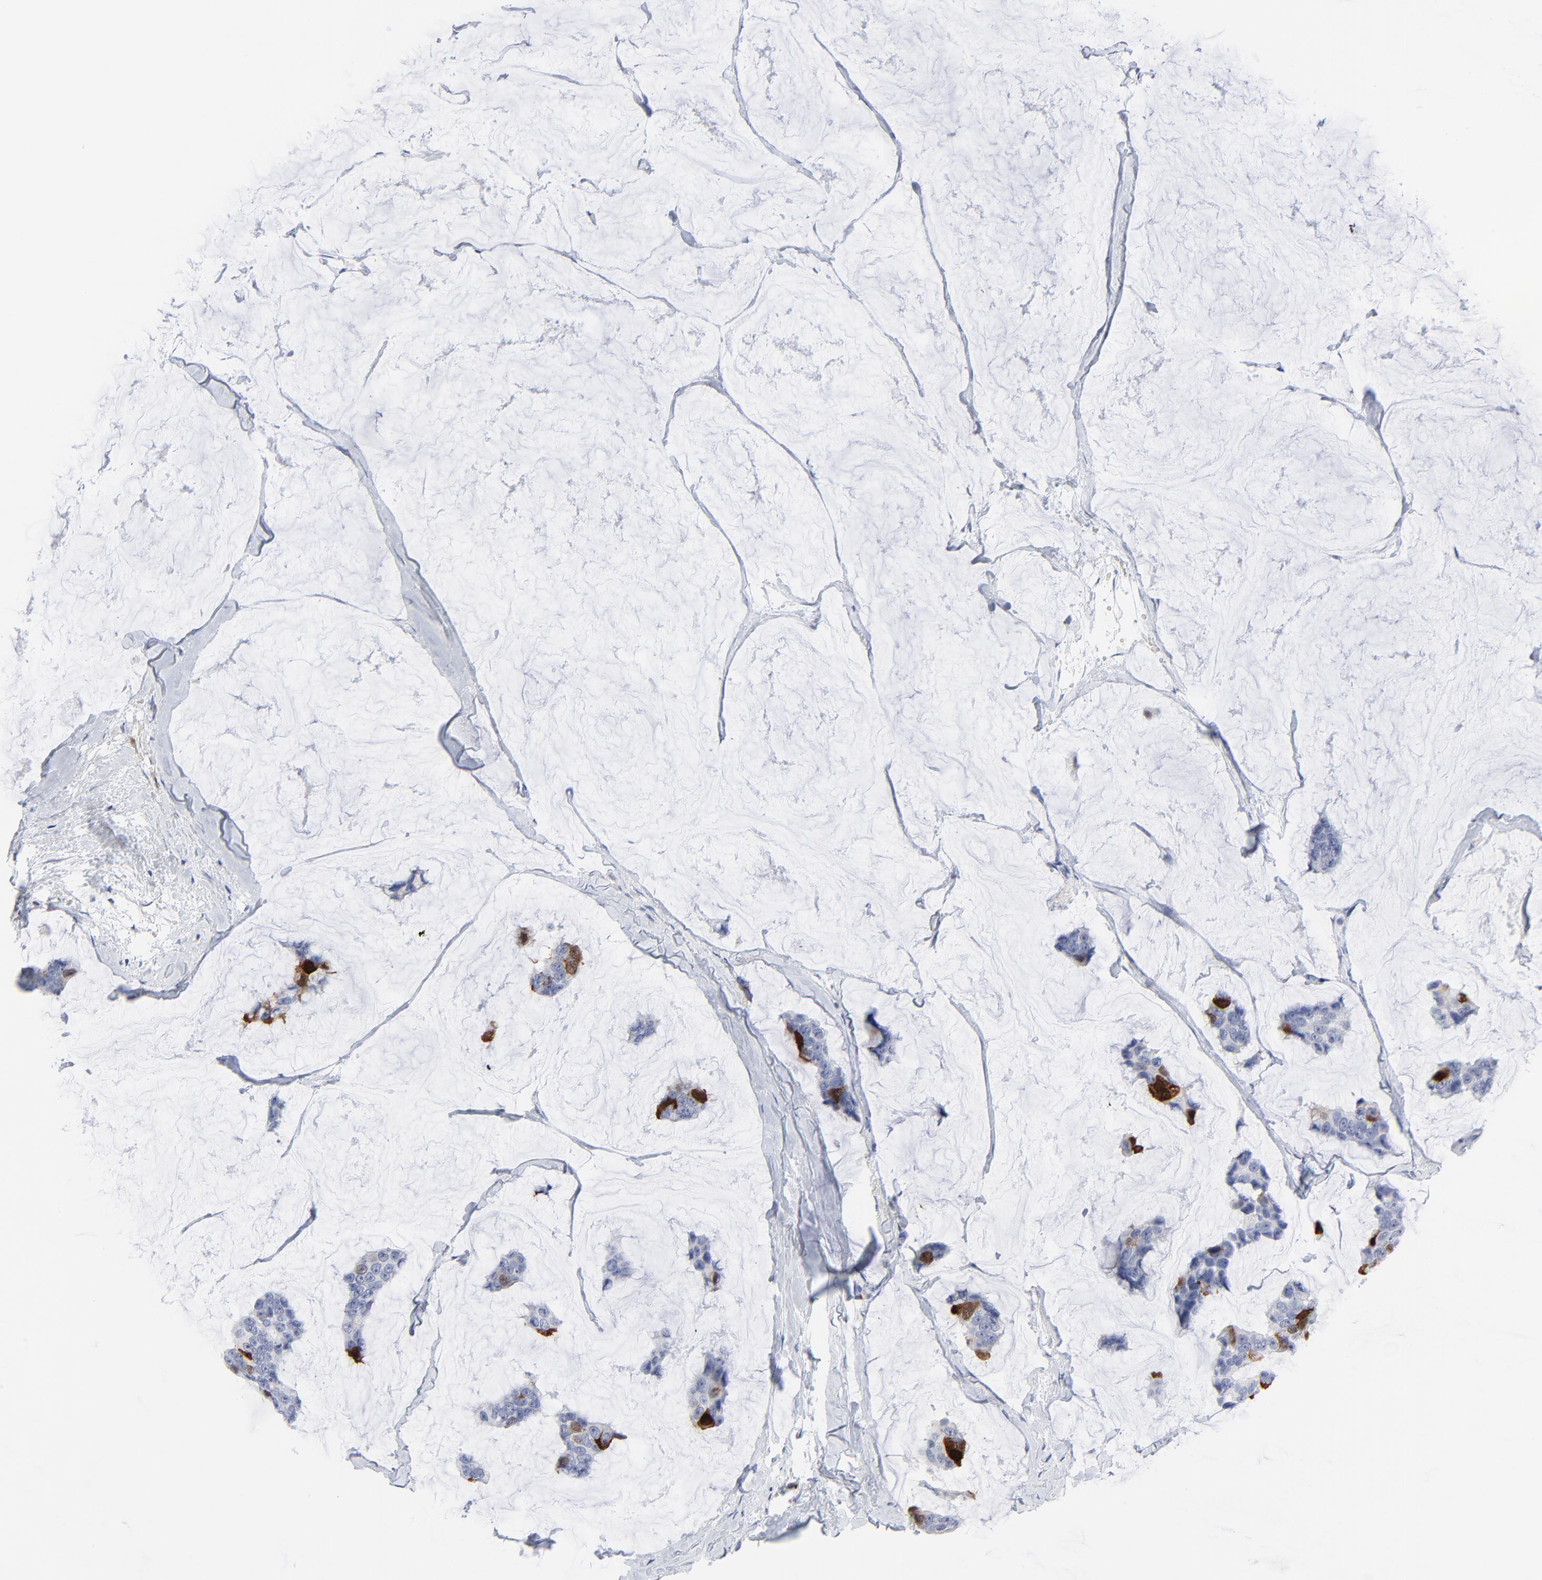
{"staining": {"intensity": "strong", "quantity": "<25%", "location": "cytoplasmic/membranous,nuclear"}, "tissue": "breast cancer", "cell_type": "Tumor cells", "image_type": "cancer", "snomed": [{"axis": "morphology", "description": "Normal tissue, NOS"}, {"axis": "morphology", "description": "Duct carcinoma"}, {"axis": "topography", "description": "Breast"}], "caption": "Human invasive ductal carcinoma (breast) stained for a protein (brown) demonstrates strong cytoplasmic/membranous and nuclear positive staining in about <25% of tumor cells.", "gene": "CDK1", "patient": {"sex": "female", "age": 50}}